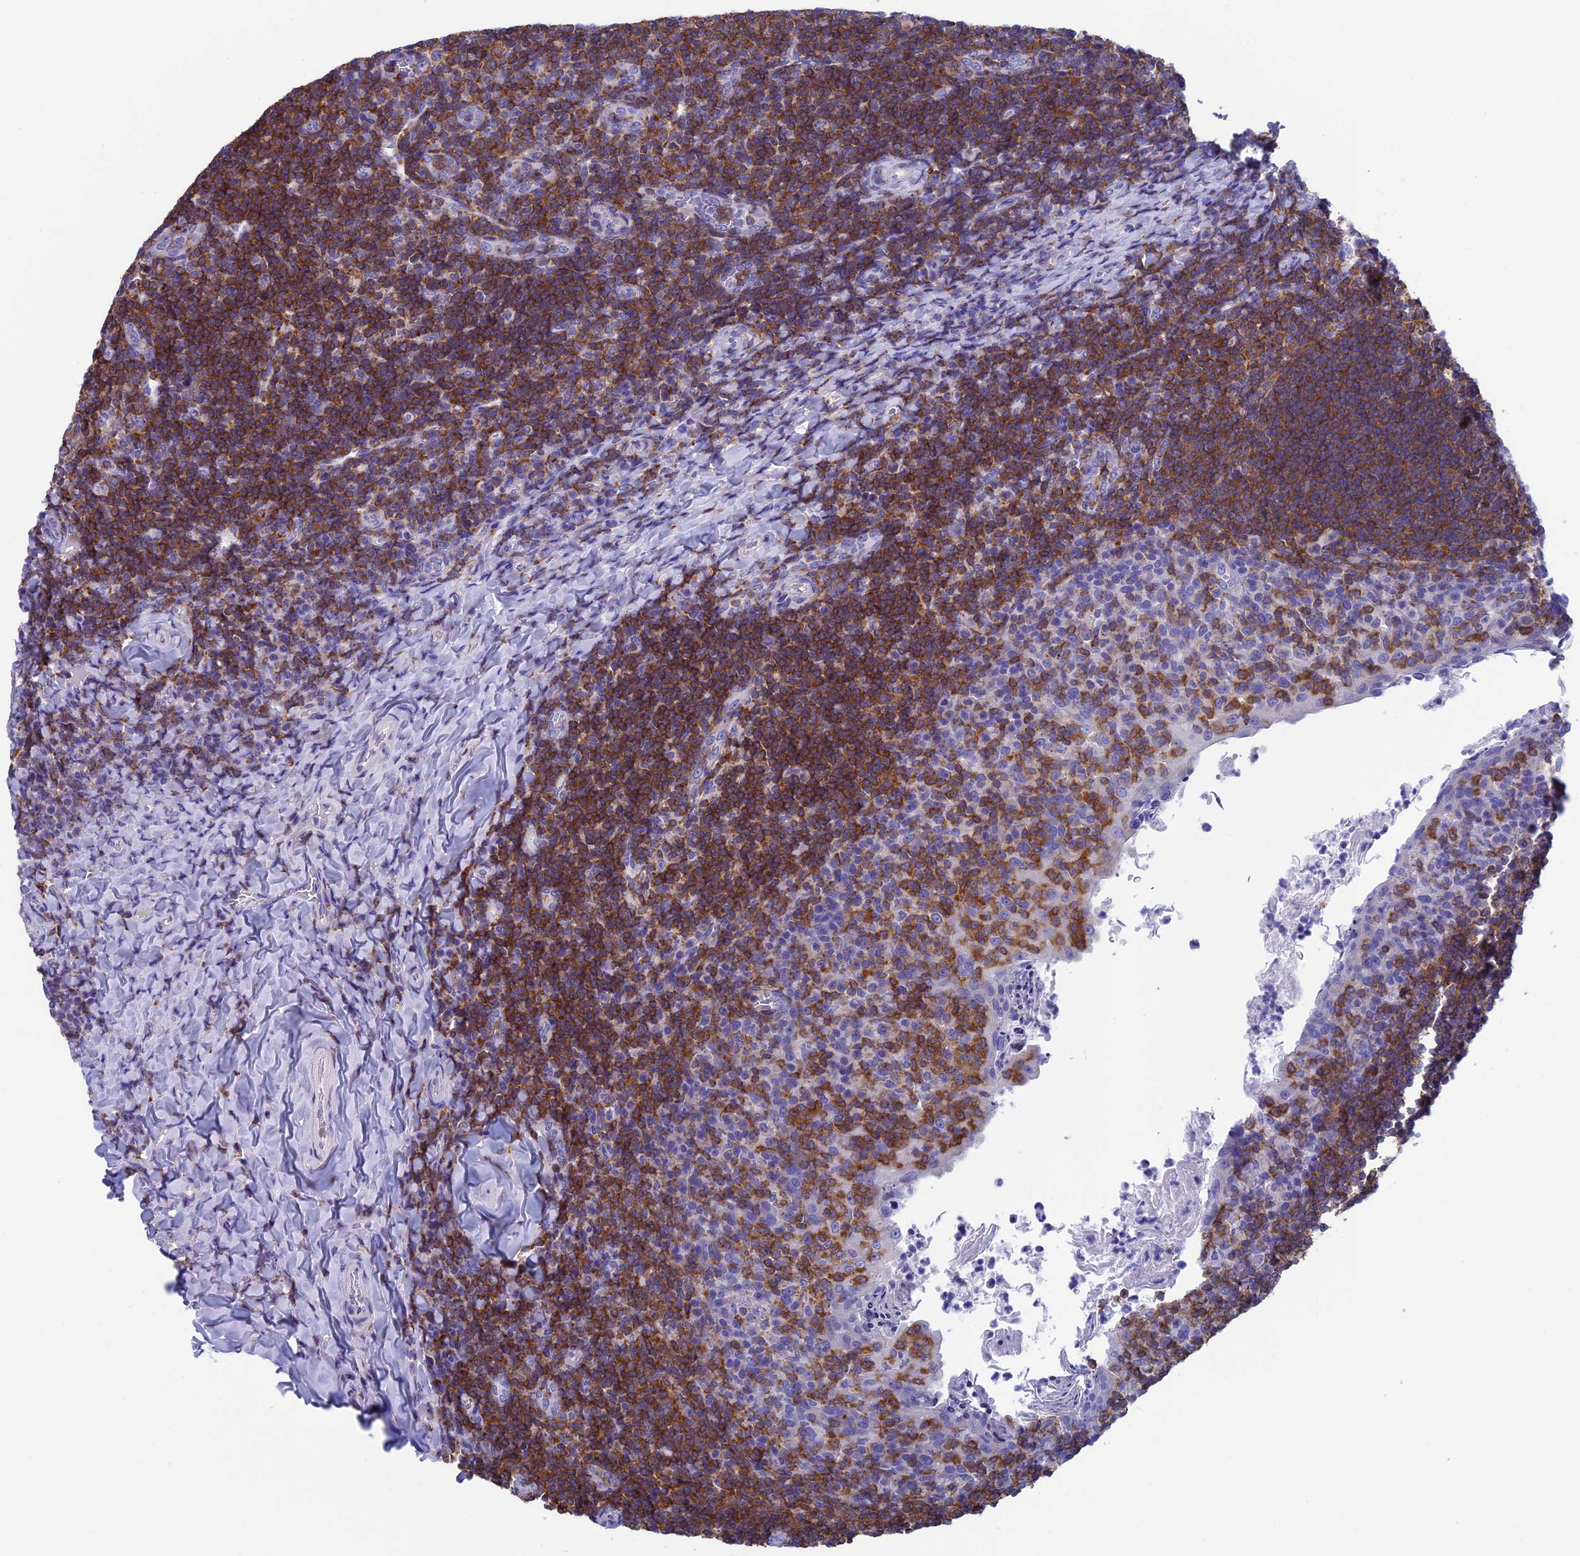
{"staining": {"intensity": "moderate", "quantity": "25%-75%", "location": "cytoplasmic/membranous"}, "tissue": "tonsil", "cell_type": "Germinal center cells", "image_type": "normal", "snomed": [{"axis": "morphology", "description": "Normal tissue, NOS"}, {"axis": "topography", "description": "Tonsil"}], "caption": "The immunohistochemical stain highlights moderate cytoplasmic/membranous expression in germinal center cells of benign tonsil. The protein of interest is shown in brown color, while the nuclei are stained blue.", "gene": "SEPTIN1", "patient": {"sex": "female", "age": 10}}